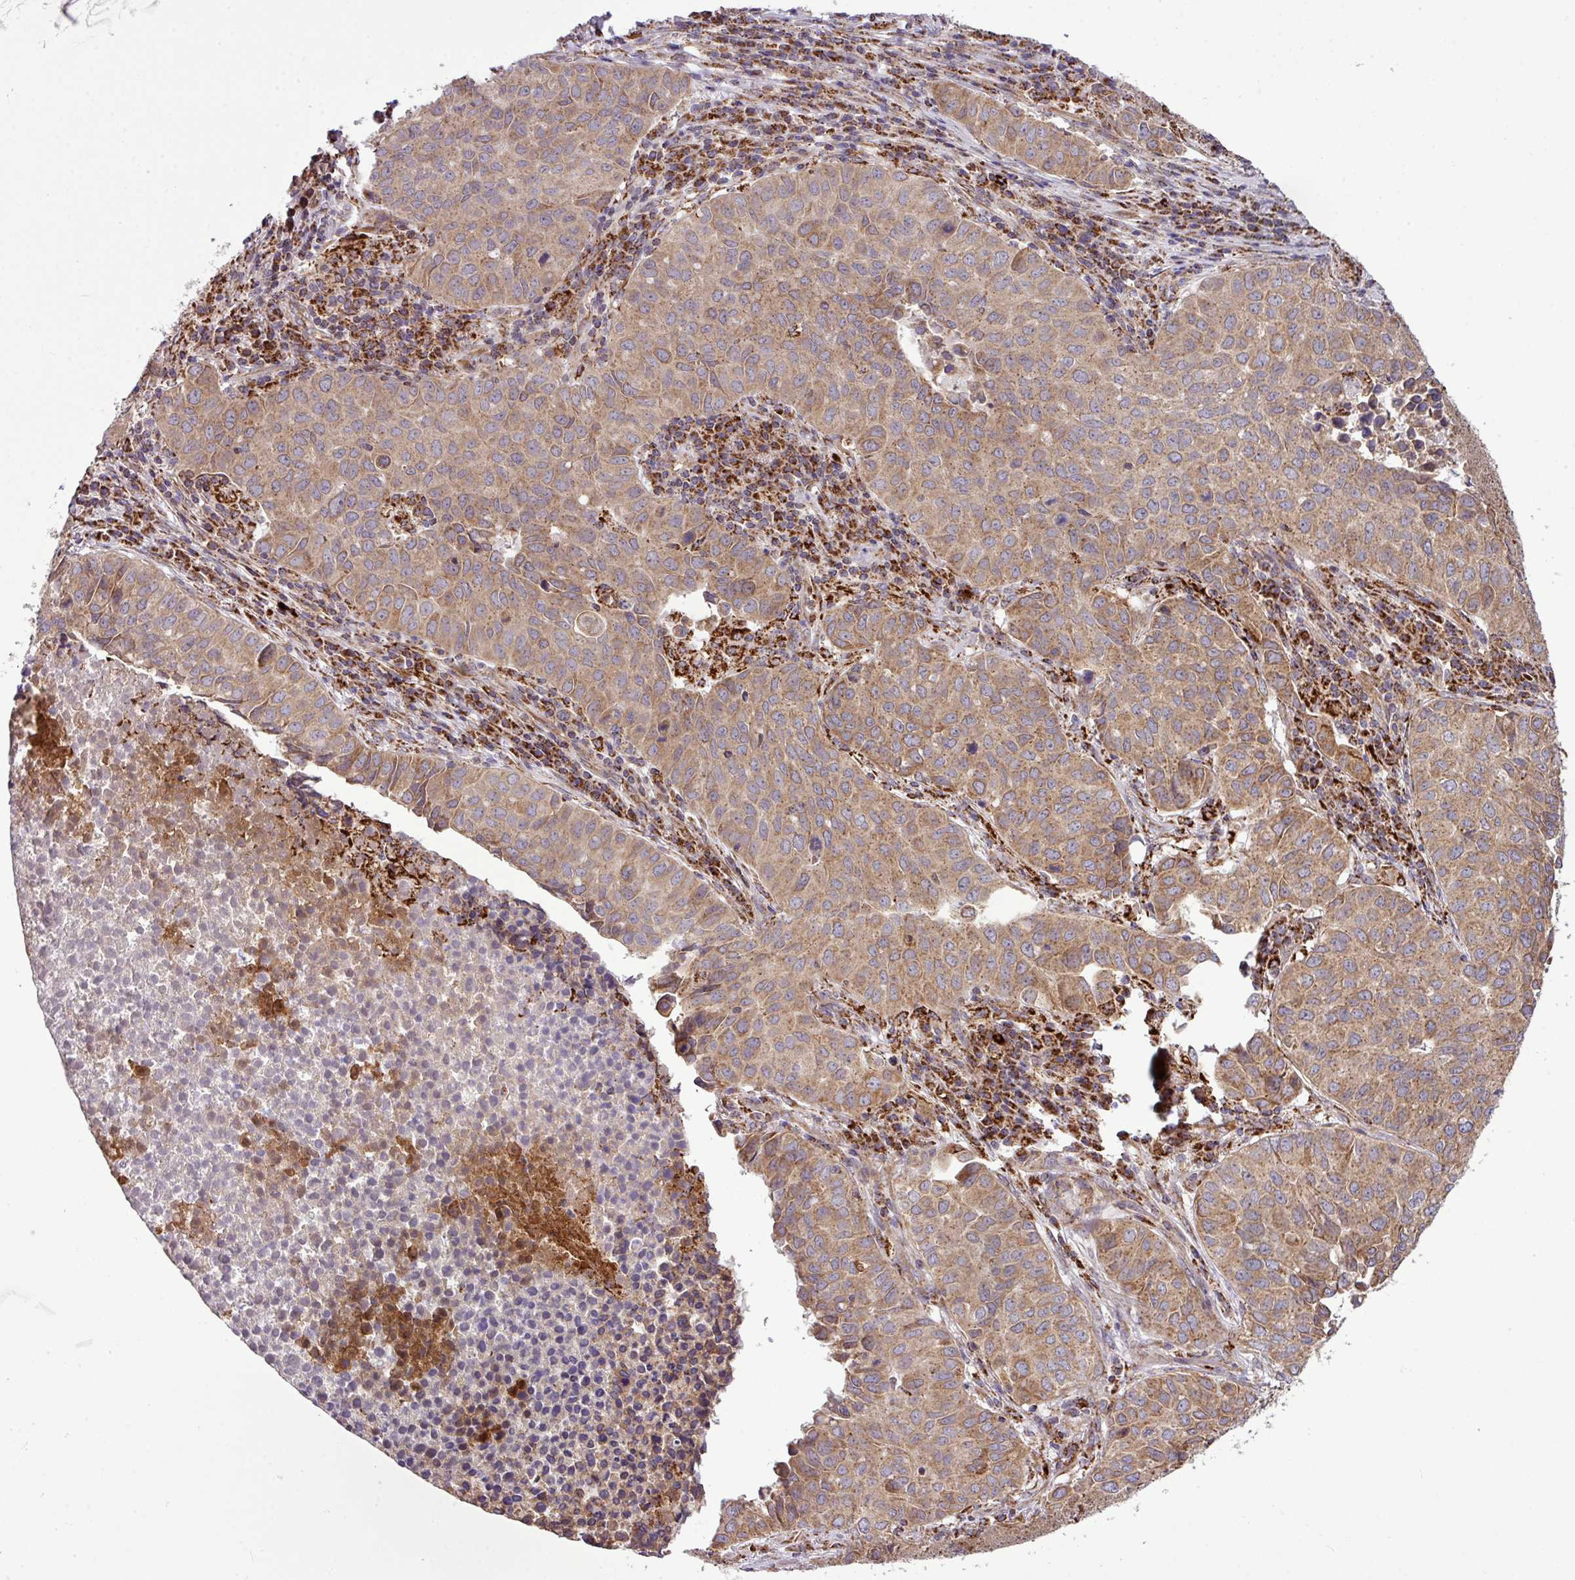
{"staining": {"intensity": "moderate", "quantity": ">75%", "location": "cytoplasmic/membranous"}, "tissue": "lung cancer", "cell_type": "Tumor cells", "image_type": "cancer", "snomed": [{"axis": "morphology", "description": "Adenocarcinoma, NOS"}, {"axis": "topography", "description": "Lung"}], "caption": "This is a micrograph of IHC staining of adenocarcinoma (lung), which shows moderate staining in the cytoplasmic/membranous of tumor cells.", "gene": "ZNF569", "patient": {"sex": "female", "age": 50}}